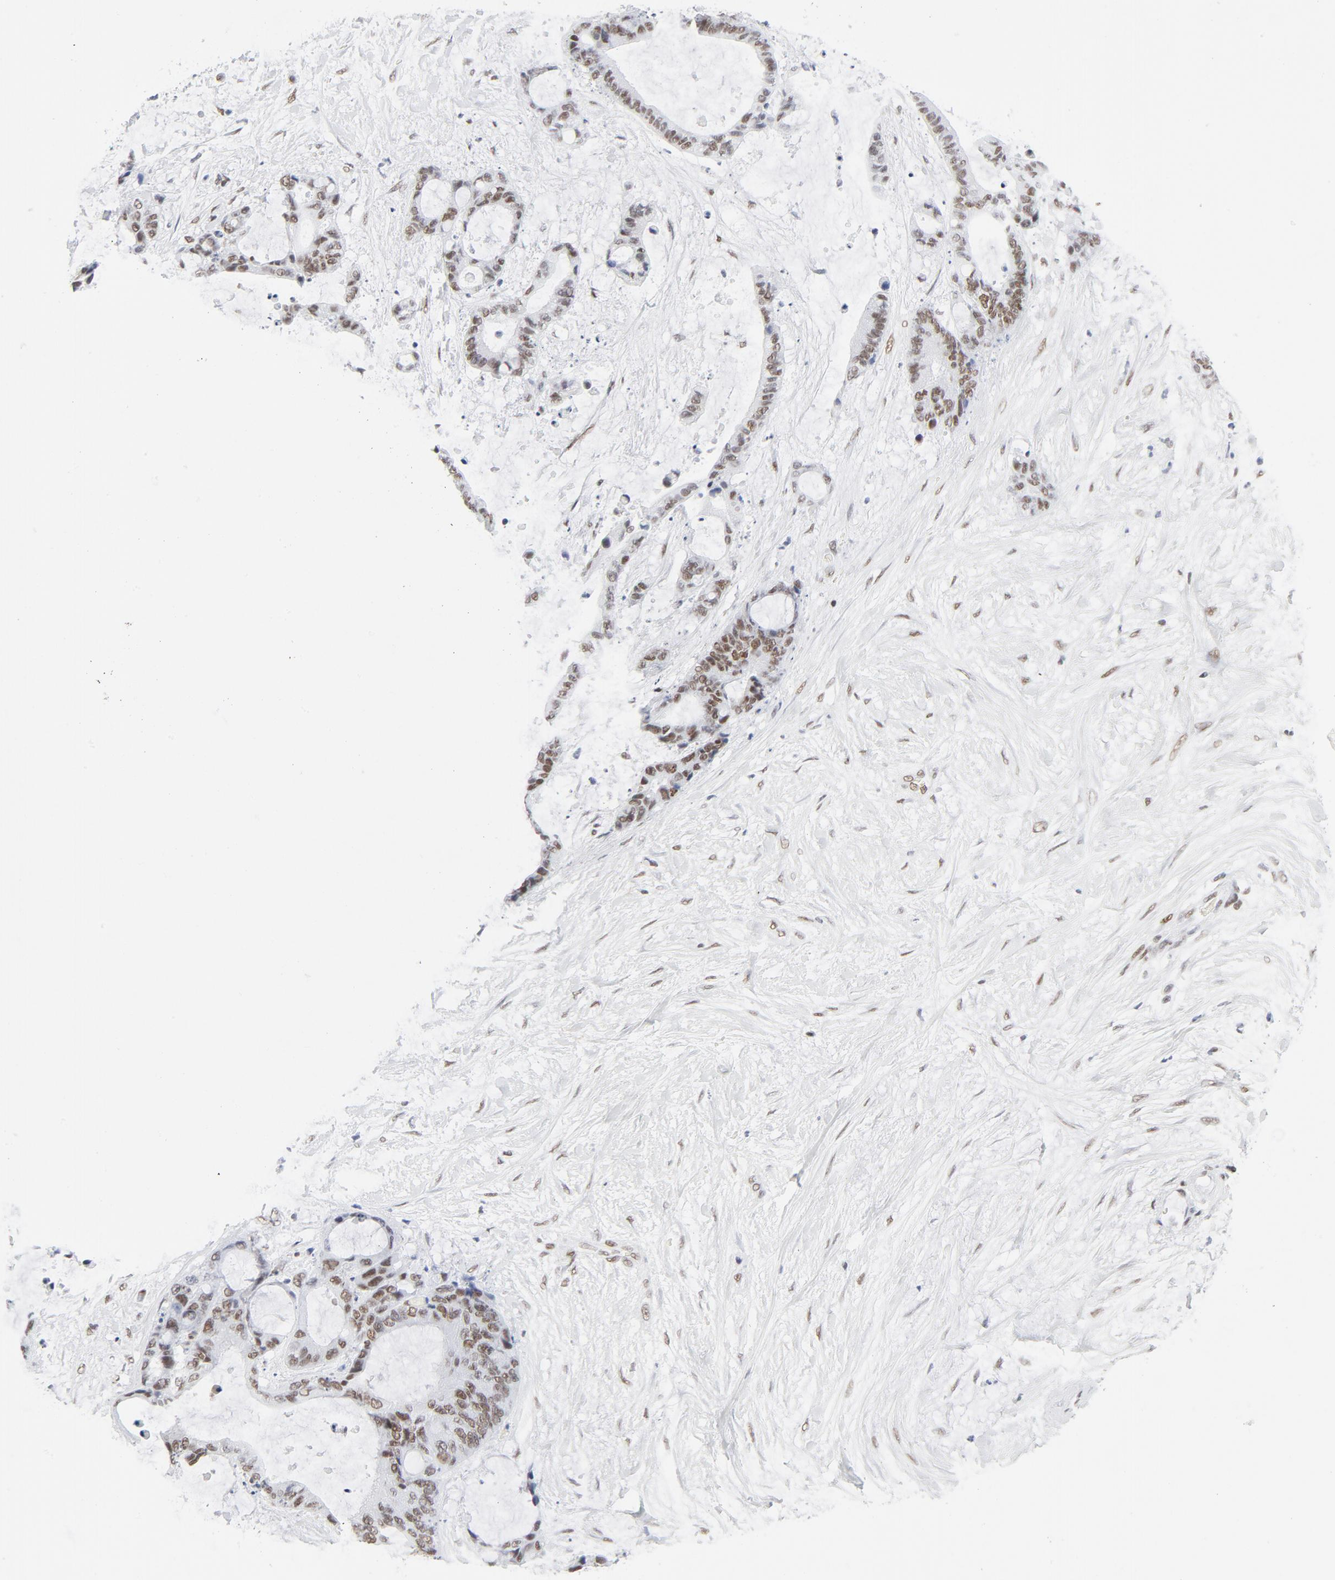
{"staining": {"intensity": "weak", "quantity": ">75%", "location": "nuclear"}, "tissue": "liver cancer", "cell_type": "Tumor cells", "image_type": "cancer", "snomed": [{"axis": "morphology", "description": "Cholangiocarcinoma"}, {"axis": "topography", "description": "Liver"}], "caption": "IHC micrograph of neoplastic tissue: liver cancer (cholangiocarcinoma) stained using immunohistochemistry (IHC) exhibits low levels of weak protein expression localized specifically in the nuclear of tumor cells, appearing as a nuclear brown color.", "gene": "ATF2", "patient": {"sex": "female", "age": 73}}